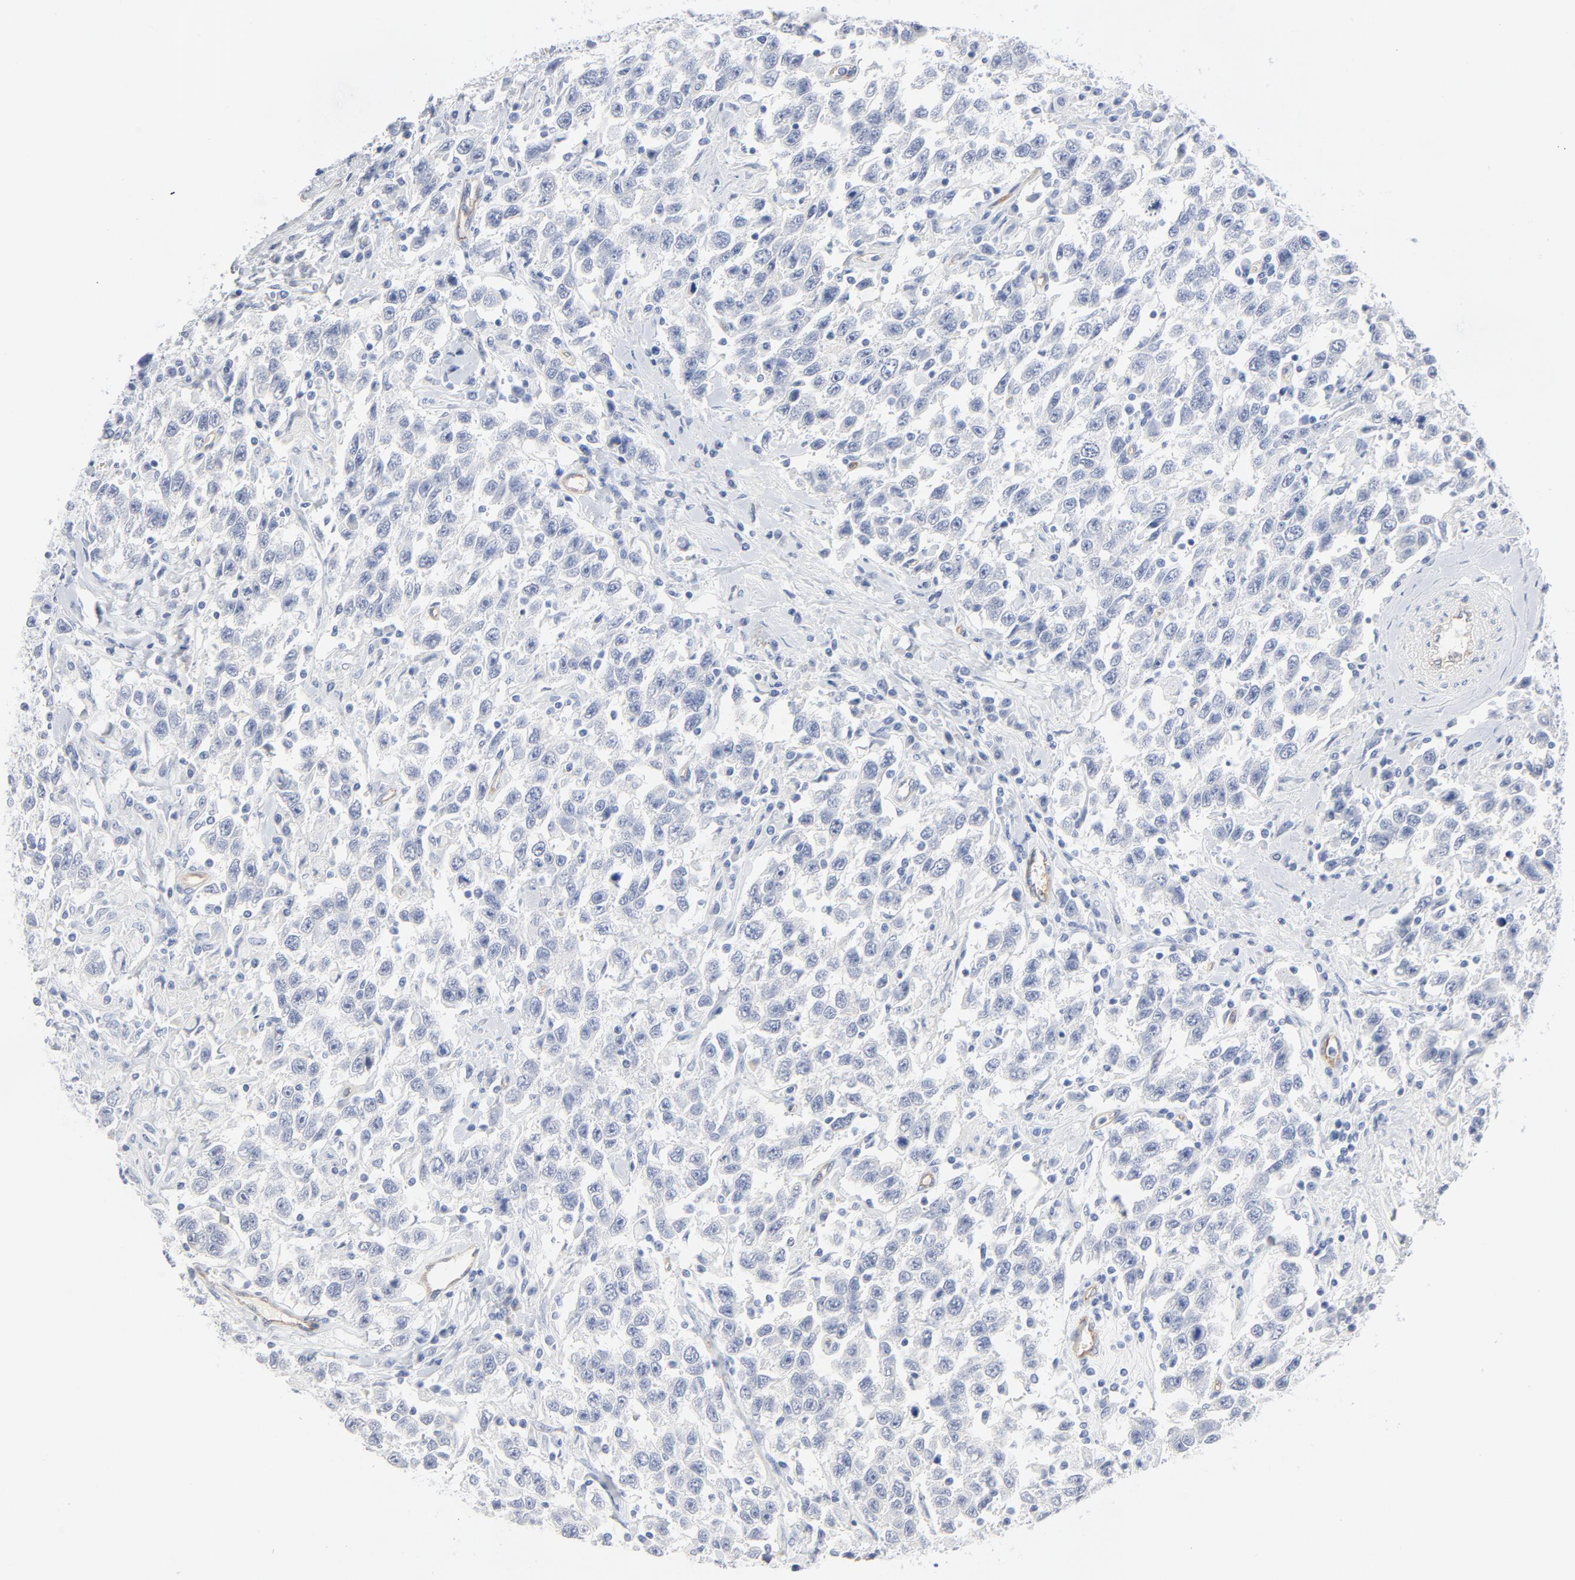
{"staining": {"intensity": "negative", "quantity": "none", "location": "none"}, "tissue": "testis cancer", "cell_type": "Tumor cells", "image_type": "cancer", "snomed": [{"axis": "morphology", "description": "Seminoma, NOS"}, {"axis": "topography", "description": "Testis"}], "caption": "Image shows no protein expression in tumor cells of testis cancer tissue.", "gene": "SHANK3", "patient": {"sex": "male", "age": 41}}